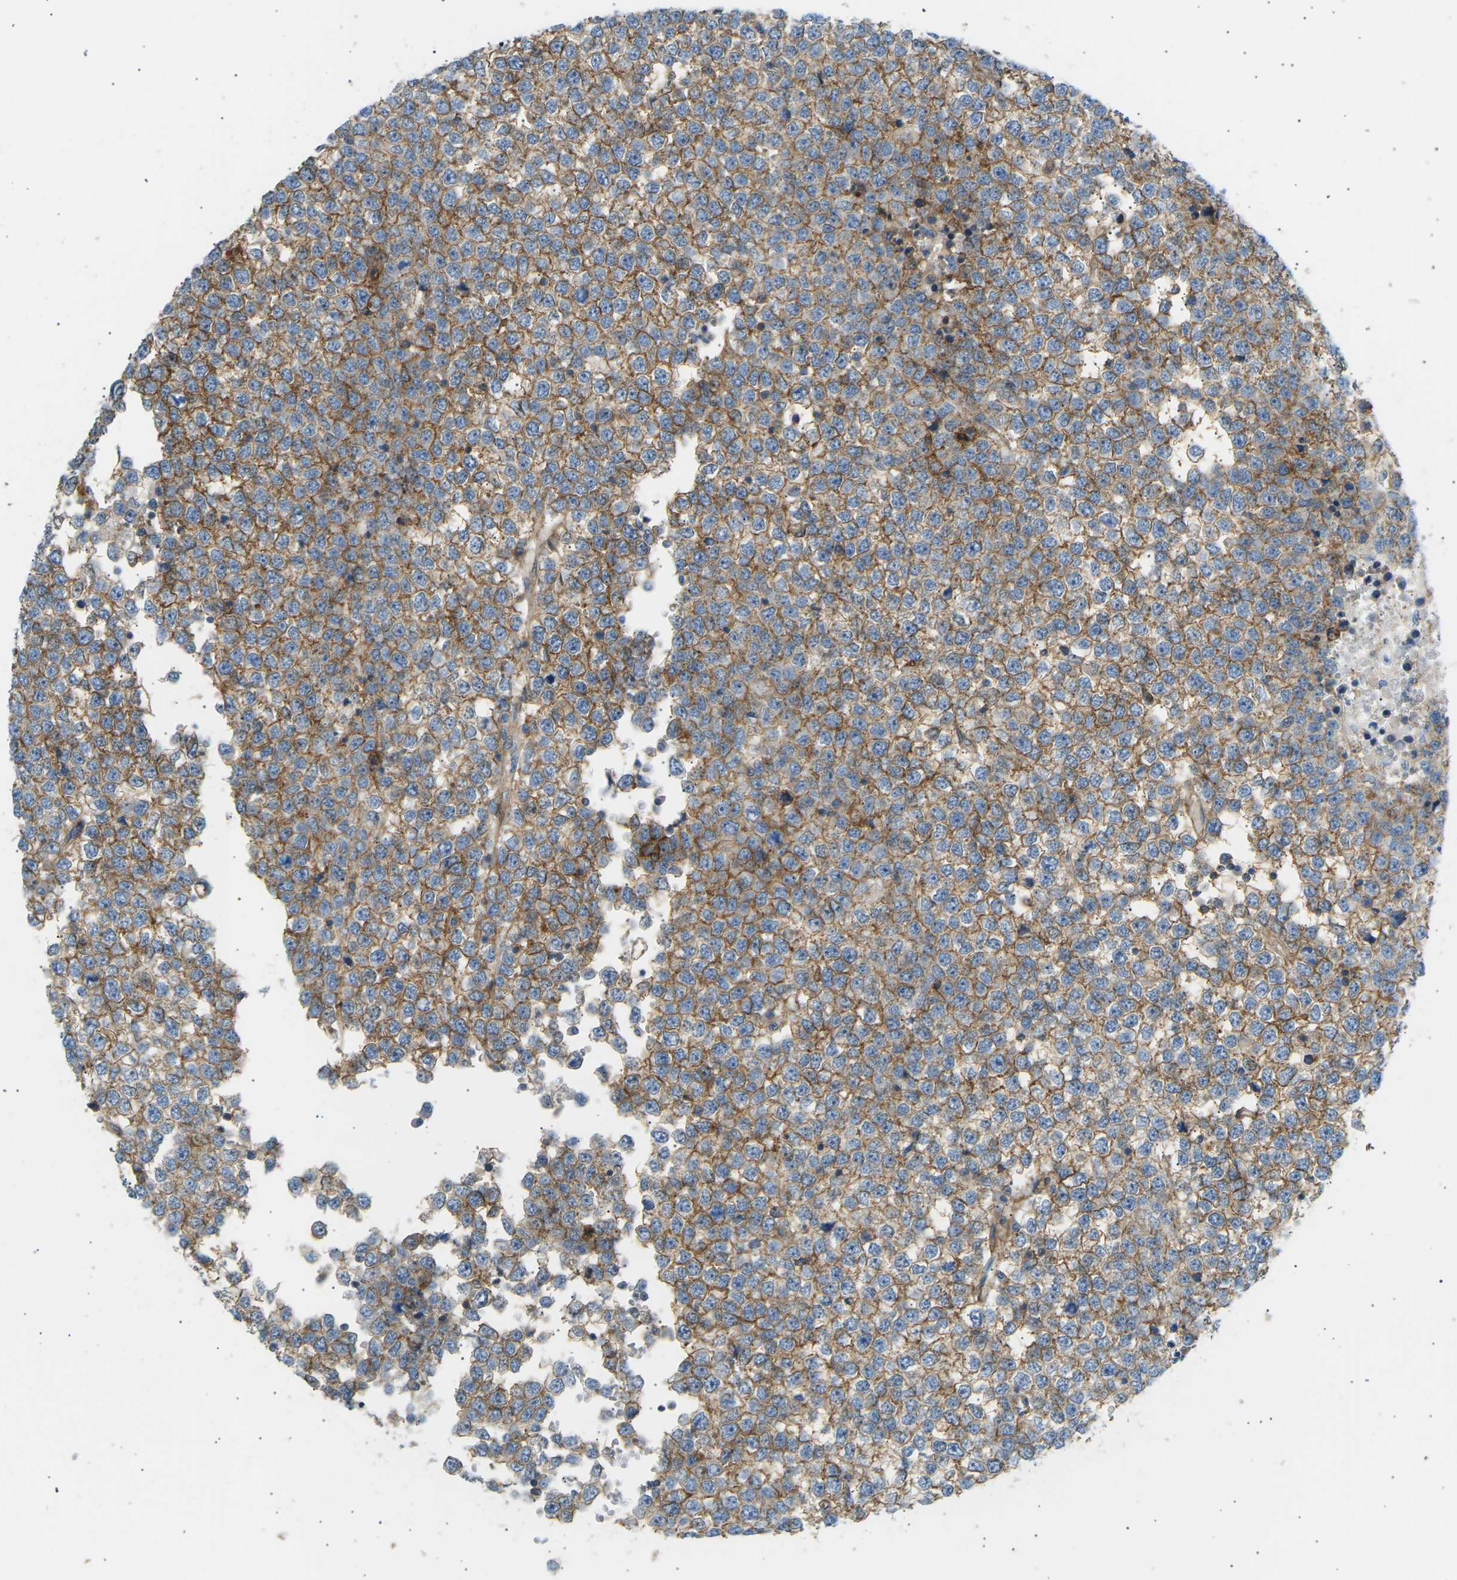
{"staining": {"intensity": "moderate", "quantity": ">75%", "location": "cytoplasmic/membranous"}, "tissue": "testis cancer", "cell_type": "Tumor cells", "image_type": "cancer", "snomed": [{"axis": "morphology", "description": "Seminoma, NOS"}, {"axis": "topography", "description": "Testis"}], "caption": "The immunohistochemical stain highlights moderate cytoplasmic/membranous staining in tumor cells of testis seminoma tissue. Nuclei are stained in blue.", "gene": "ATP2B4", "patient": {"sex": "male", "age": 65}}